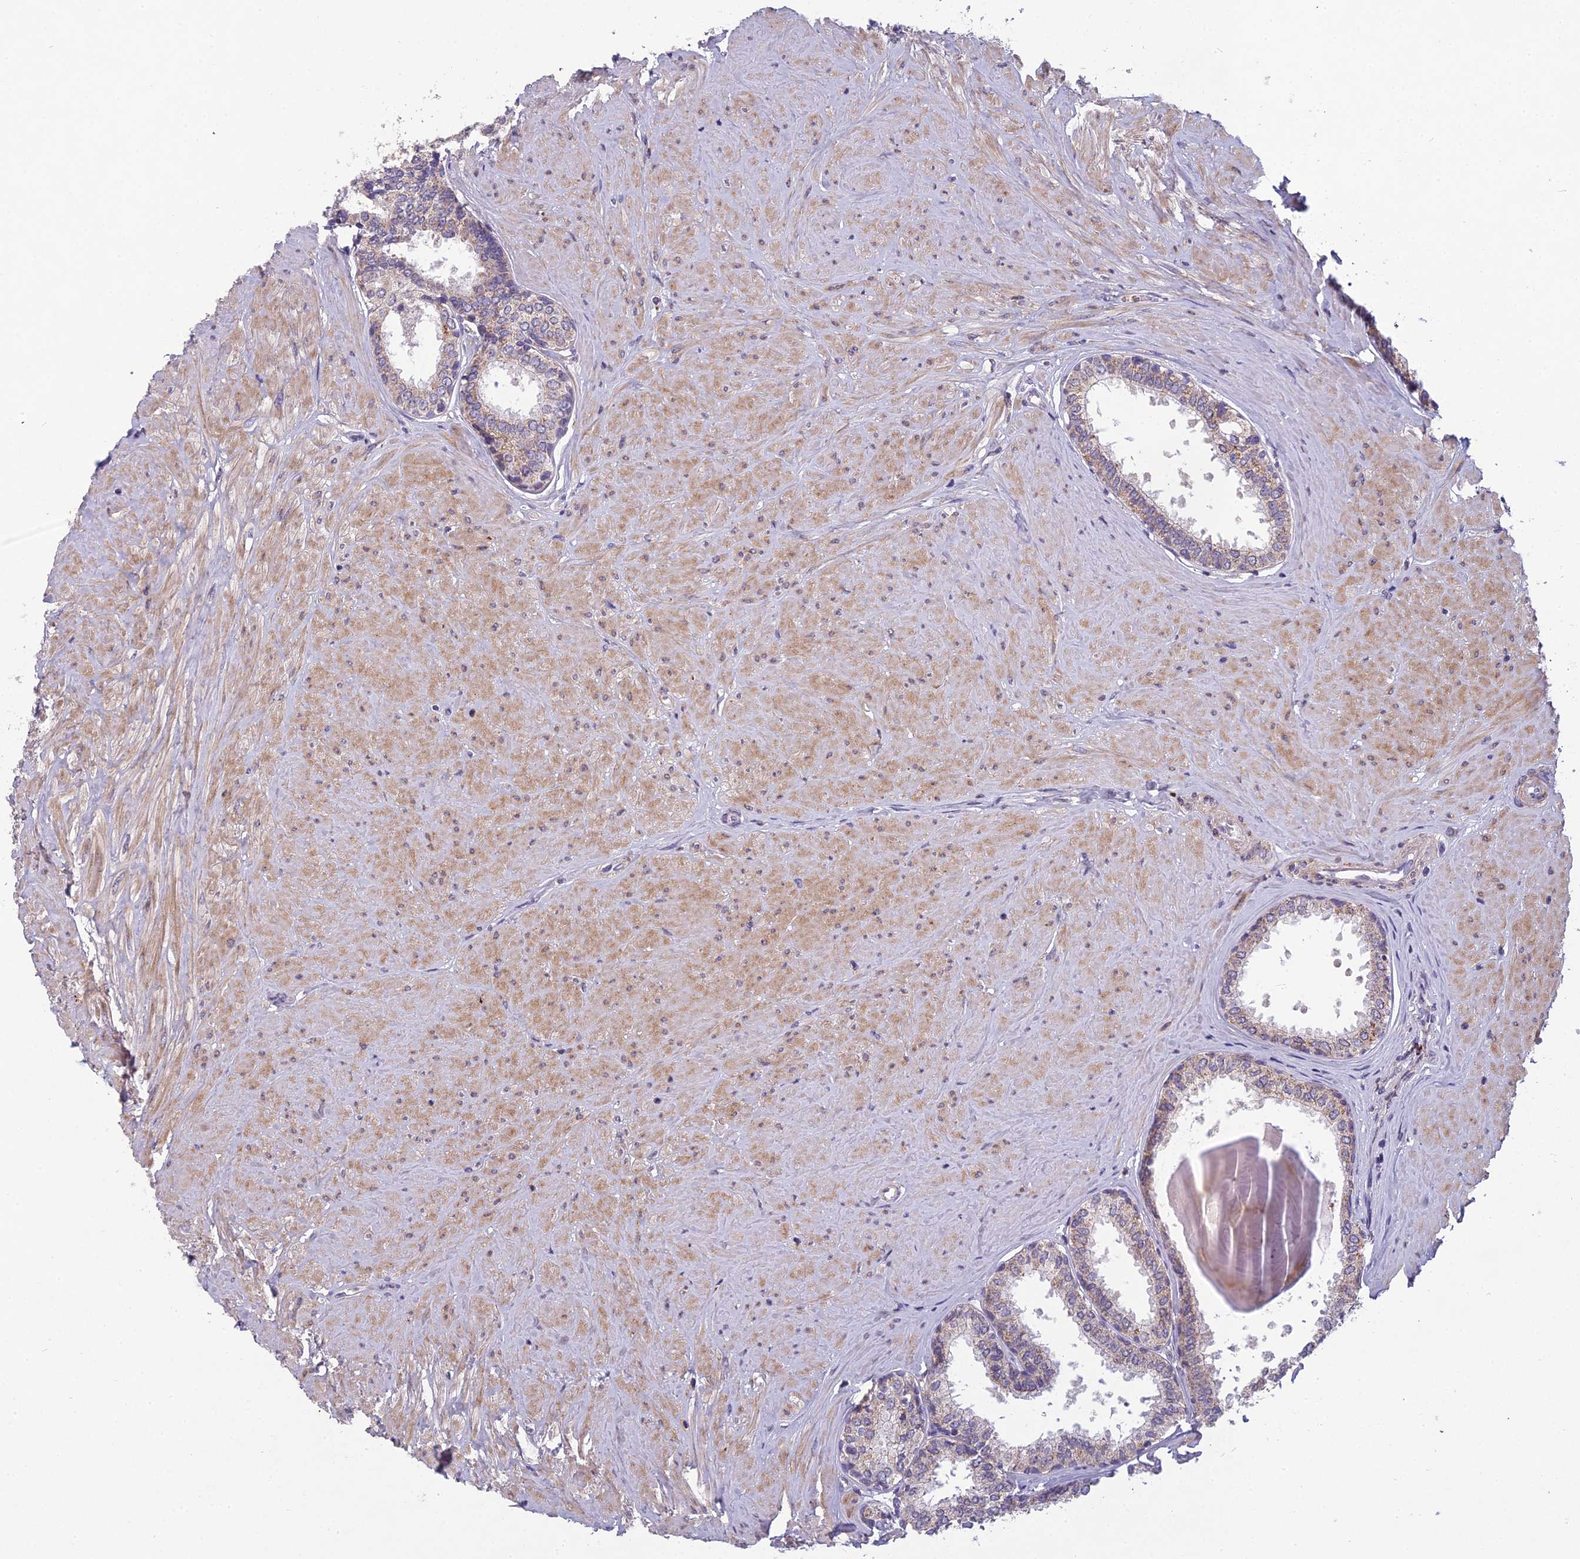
{"staining": {"intensity": "moderate", "quantity": "<25%", "location": "cytoplasmic/membranous"}, "tissue": "prostate", "cell_type": "Glandular cells", "image_type": "normal", "snomed": [{"axis": "morphology", "description": "Normal tissue, NOS"}, {"axis": "topography", "description": "Prostate"}], "caption": "The image displays immunohistochemical staining of benign prostate. There is moderate cytoplasmic/membranous positivity is appreciated in approximately <25% of glandular cells.", "gene": "ENSG00000188897", "patient": {"sex": "male", "age": 48}}